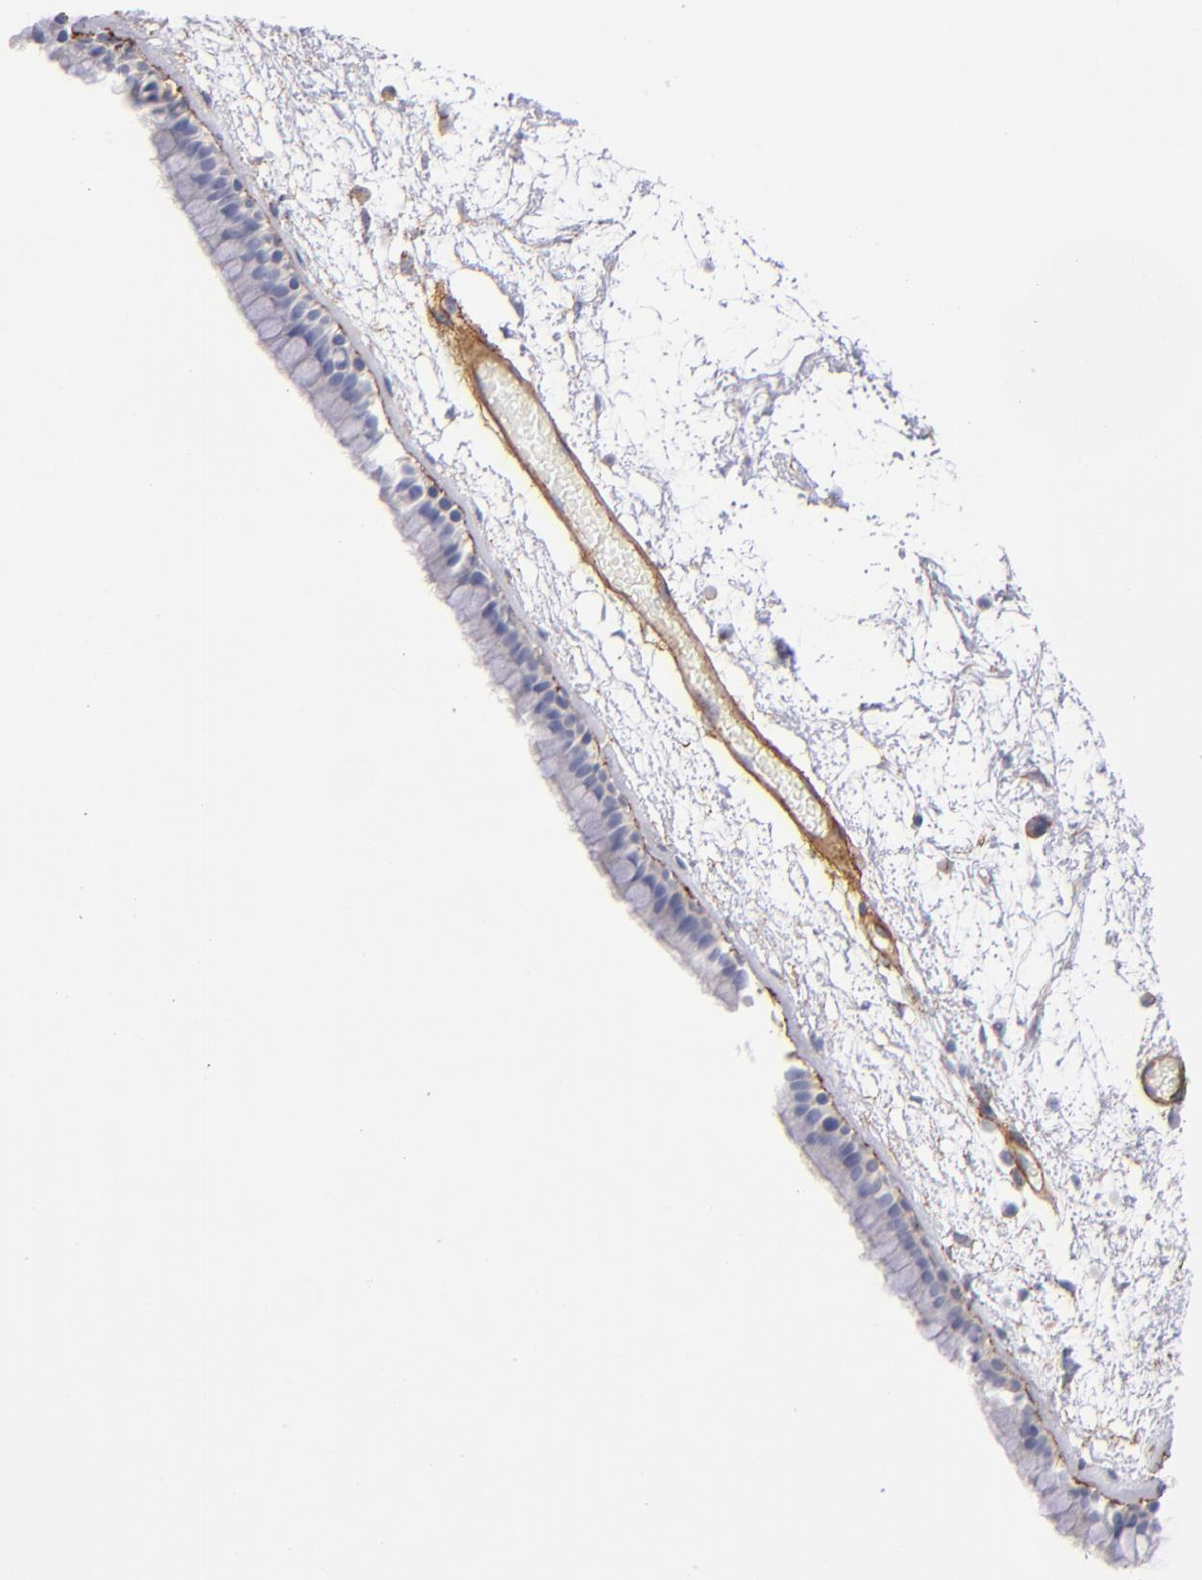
{"staining": {"intensity": "moderate", "quantity": "<25%", "location": "cytoplasmic/membranous"}, "tissue": "nasopharynx", "cell_type": "Respiratory epithelial cells", "image_type": "normal", "snomed": [{"axis": "morphology", "description": "Normal tissue, NOS"}, {"axis": "morphology", "description": "Inflammation, NOS"}, {"axis": "topography", "description": "Nasopharynx"}], "caption": "Brown immunohistochemical staining in normal human nasopharynx demonstrates moderate cytoplasmic/membranous expression in about <25% of respiratory epithelial cells. Nuclei are stained in blue.", "gene": "LAMC1", "patient": {"sex": "male", "age": 48}}